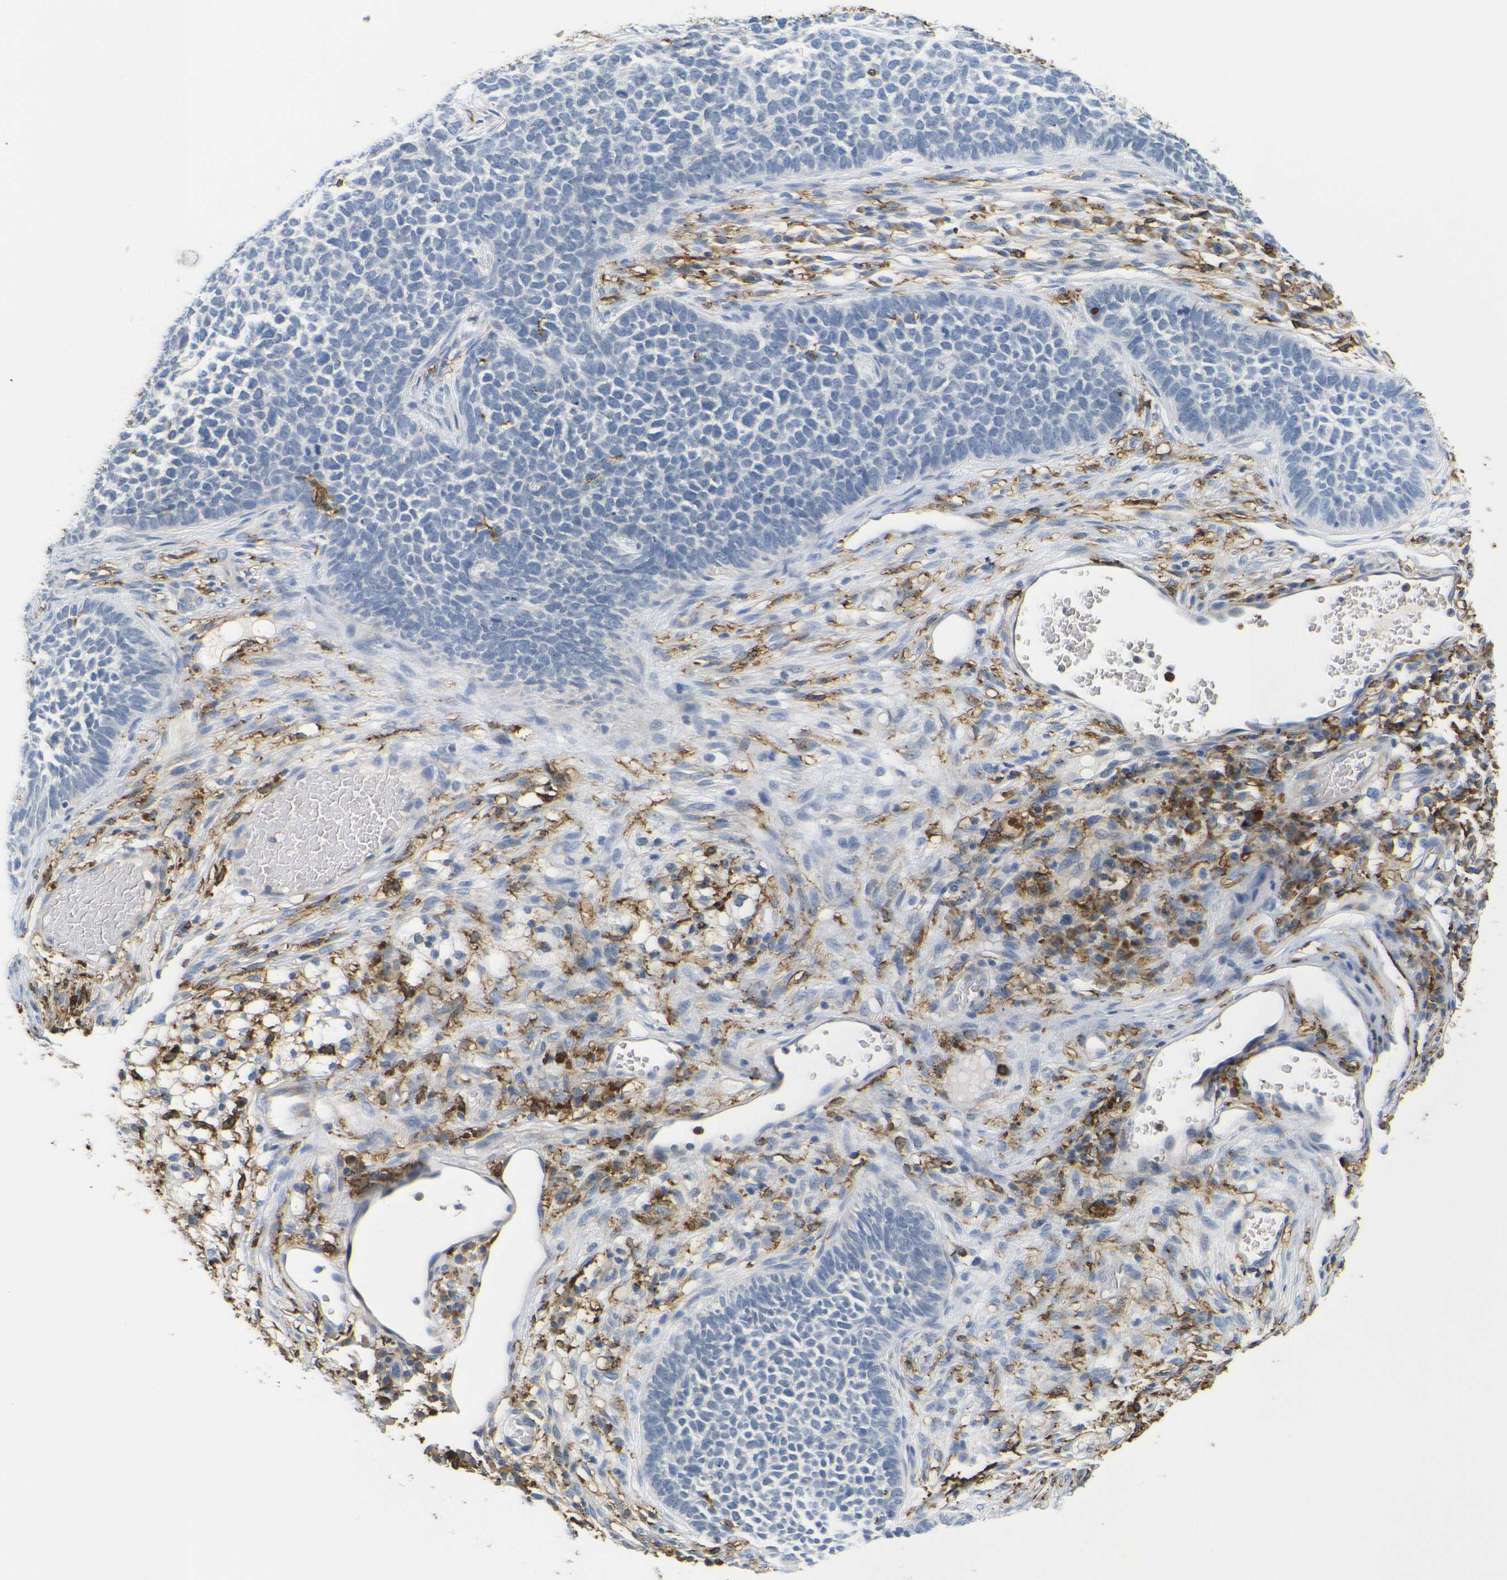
{"staining": {"intensity": "negative", "quantity": "none", "location": "none"}, "tissue": "skin cancer", "cell_type": "Tumor cells", "image_type": "cancer", "snomed": [{"axis": "morphology", "description": "Basal cell carcinoma"}, {"axis": "topography", "description": "Skin"}], "caption": "Immunohistochemistry photomicrograph of neoplastic tissue: skin basal cell carcinoma stained with DAB displays no significant protein expression in tumor cells.", "gene": "HLA-DQB1", "patient": {"sex": "female", "age": 84}}